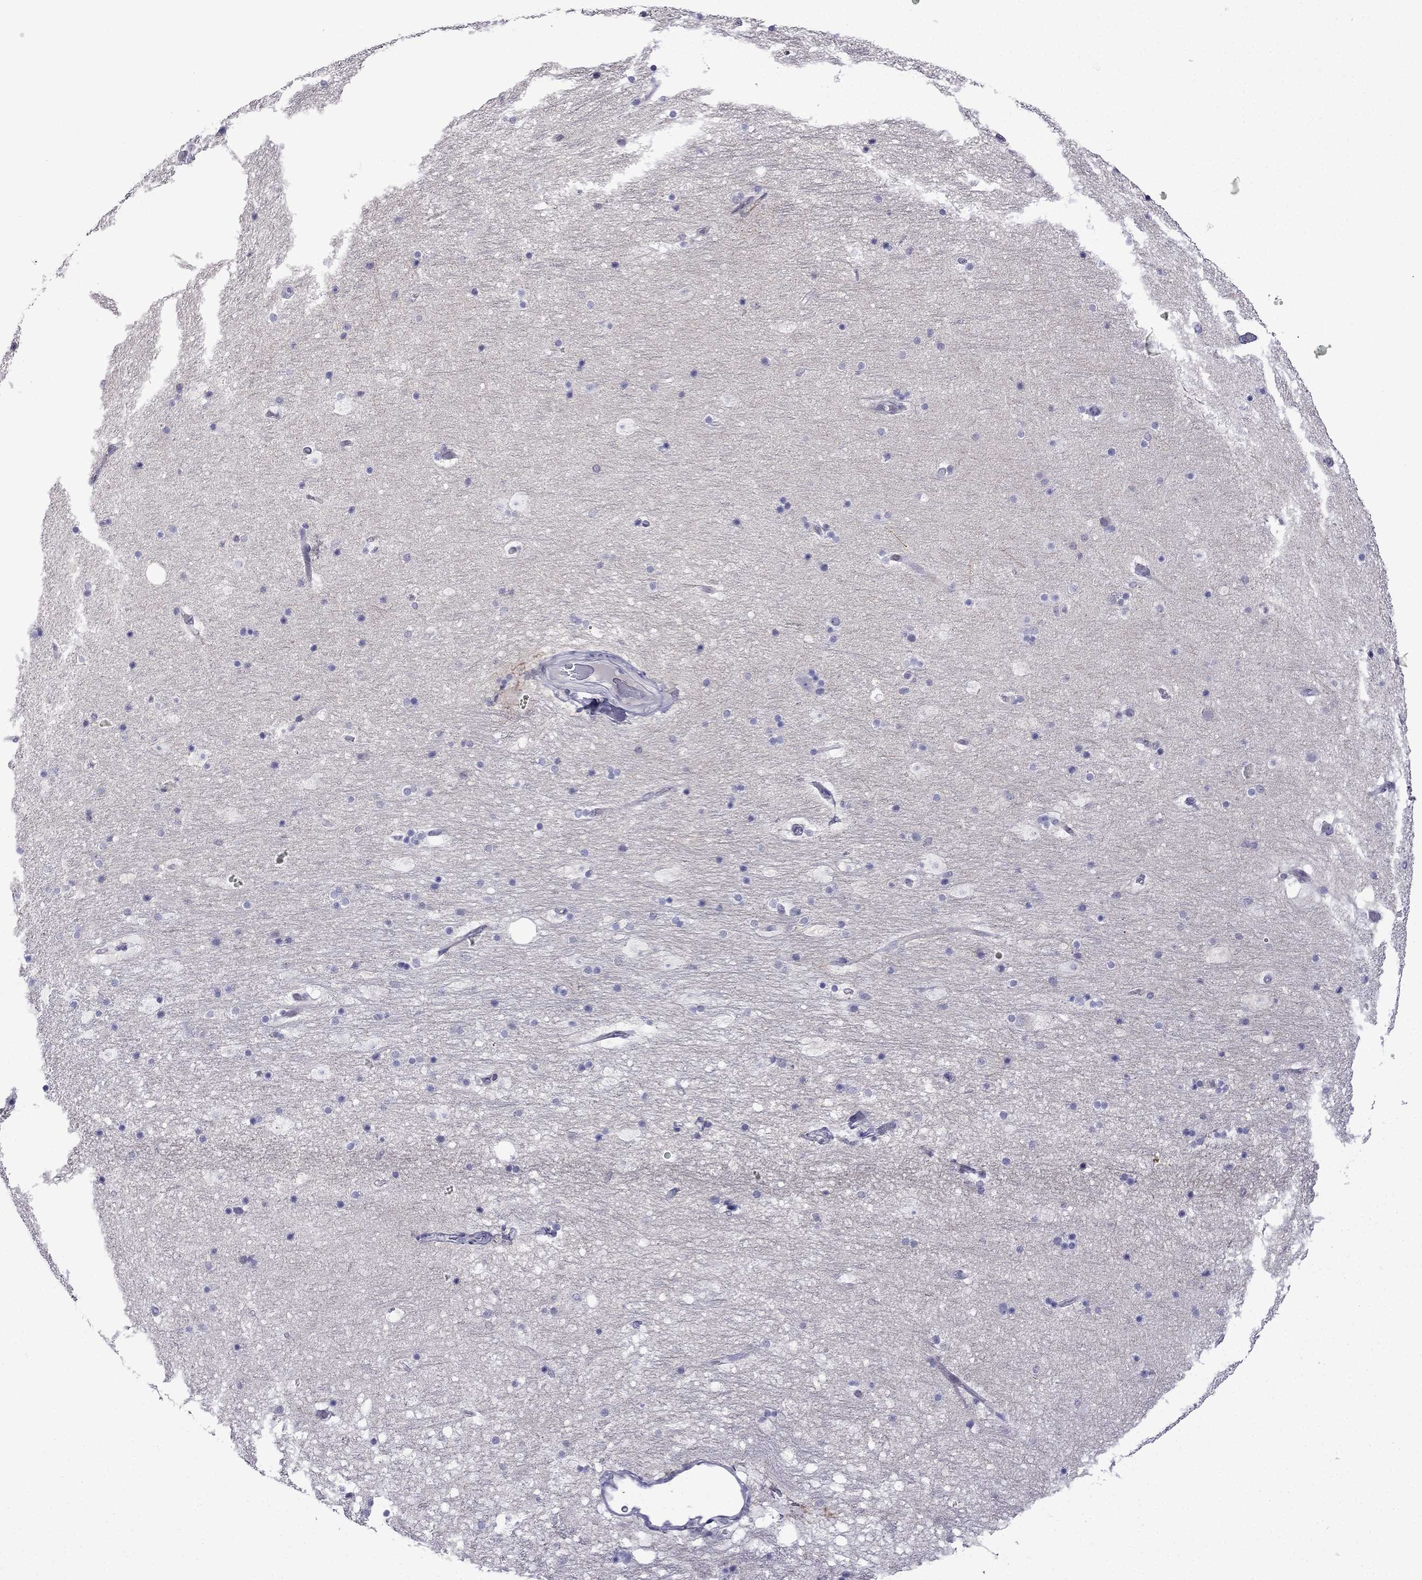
{"staining": {"intensity": "negative", "quantity": "none", "location": "none"}, "tissue": "hippocampus", "cell_type": "Glial cells", "image_type": "normal", "snomed": [{"axis": "morphology", "description": "Normal tissue, NOS"}, {"axis": "topography", "description": "Hippocampus"}], "caption": "A high-resolution micrograph shows IHC staining of benign hippocampus, which reveals no significant staining in glial cells.", "gene": "POM121L12", "patient": {"sex": "male", "age": 51}}